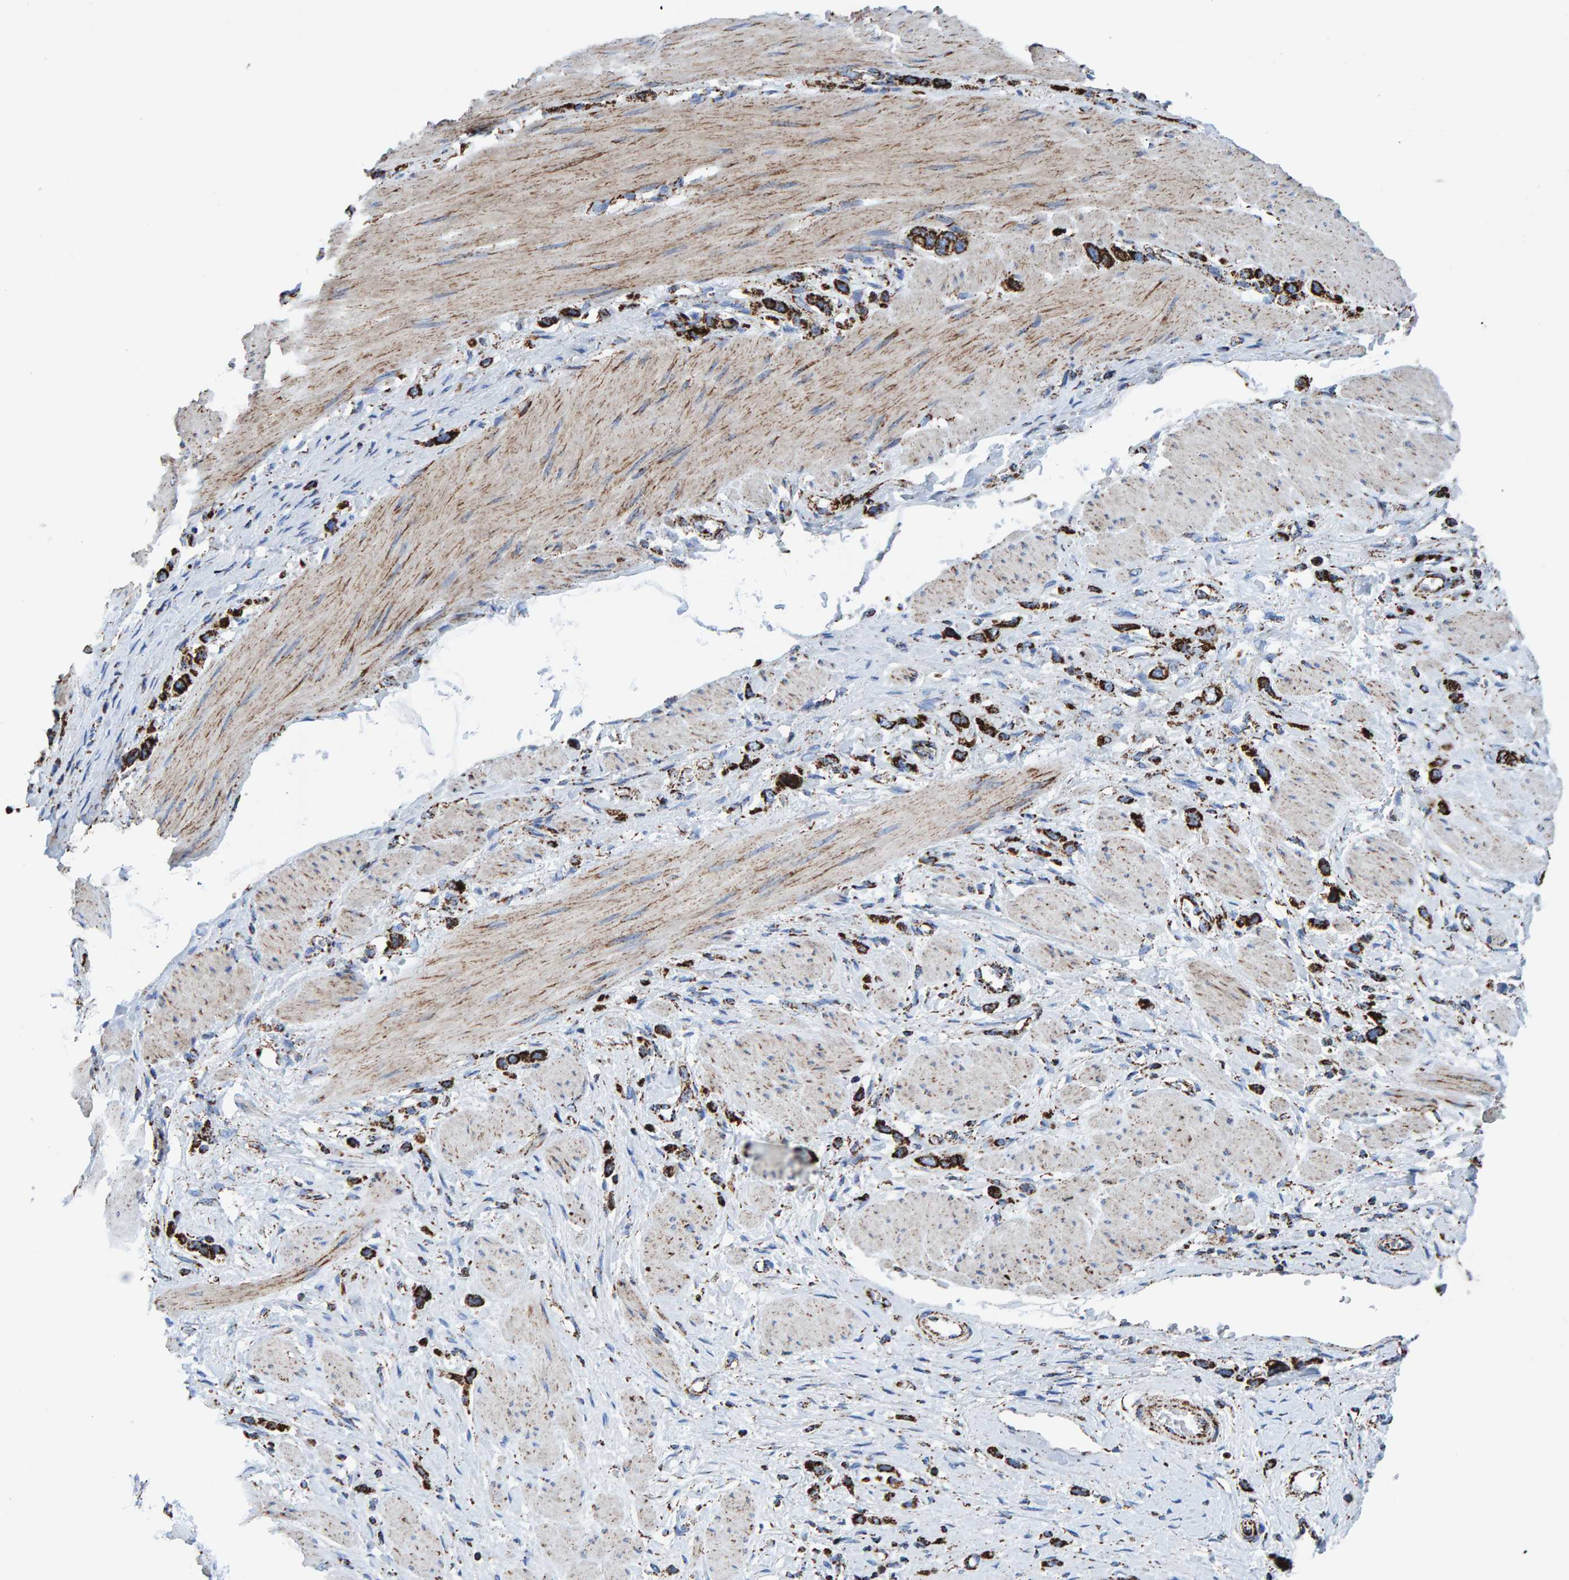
{"staining": {"intensity": "strong", "quantity": ">75%", "location": "cytoplasmic/membranous"}, "tissue": "stomach cancer", "cell_type": "Tumor cells", "image_type": "cancer", "snomed": [{"axis": "morphology", "description": "Adenocarcinoma, NOS"}, {"axis": "topography", "description": "Stomach"}], "caption": "This histopathology image displays immunohistochemistry (IHC) staining of stomach adenocarcinoma, with high strong cytoplasmic/membranous positivity in about >75% of tumor cells.", "gene": "ENSG00000262660", "patient": {"sex": "female", "age": 65}}